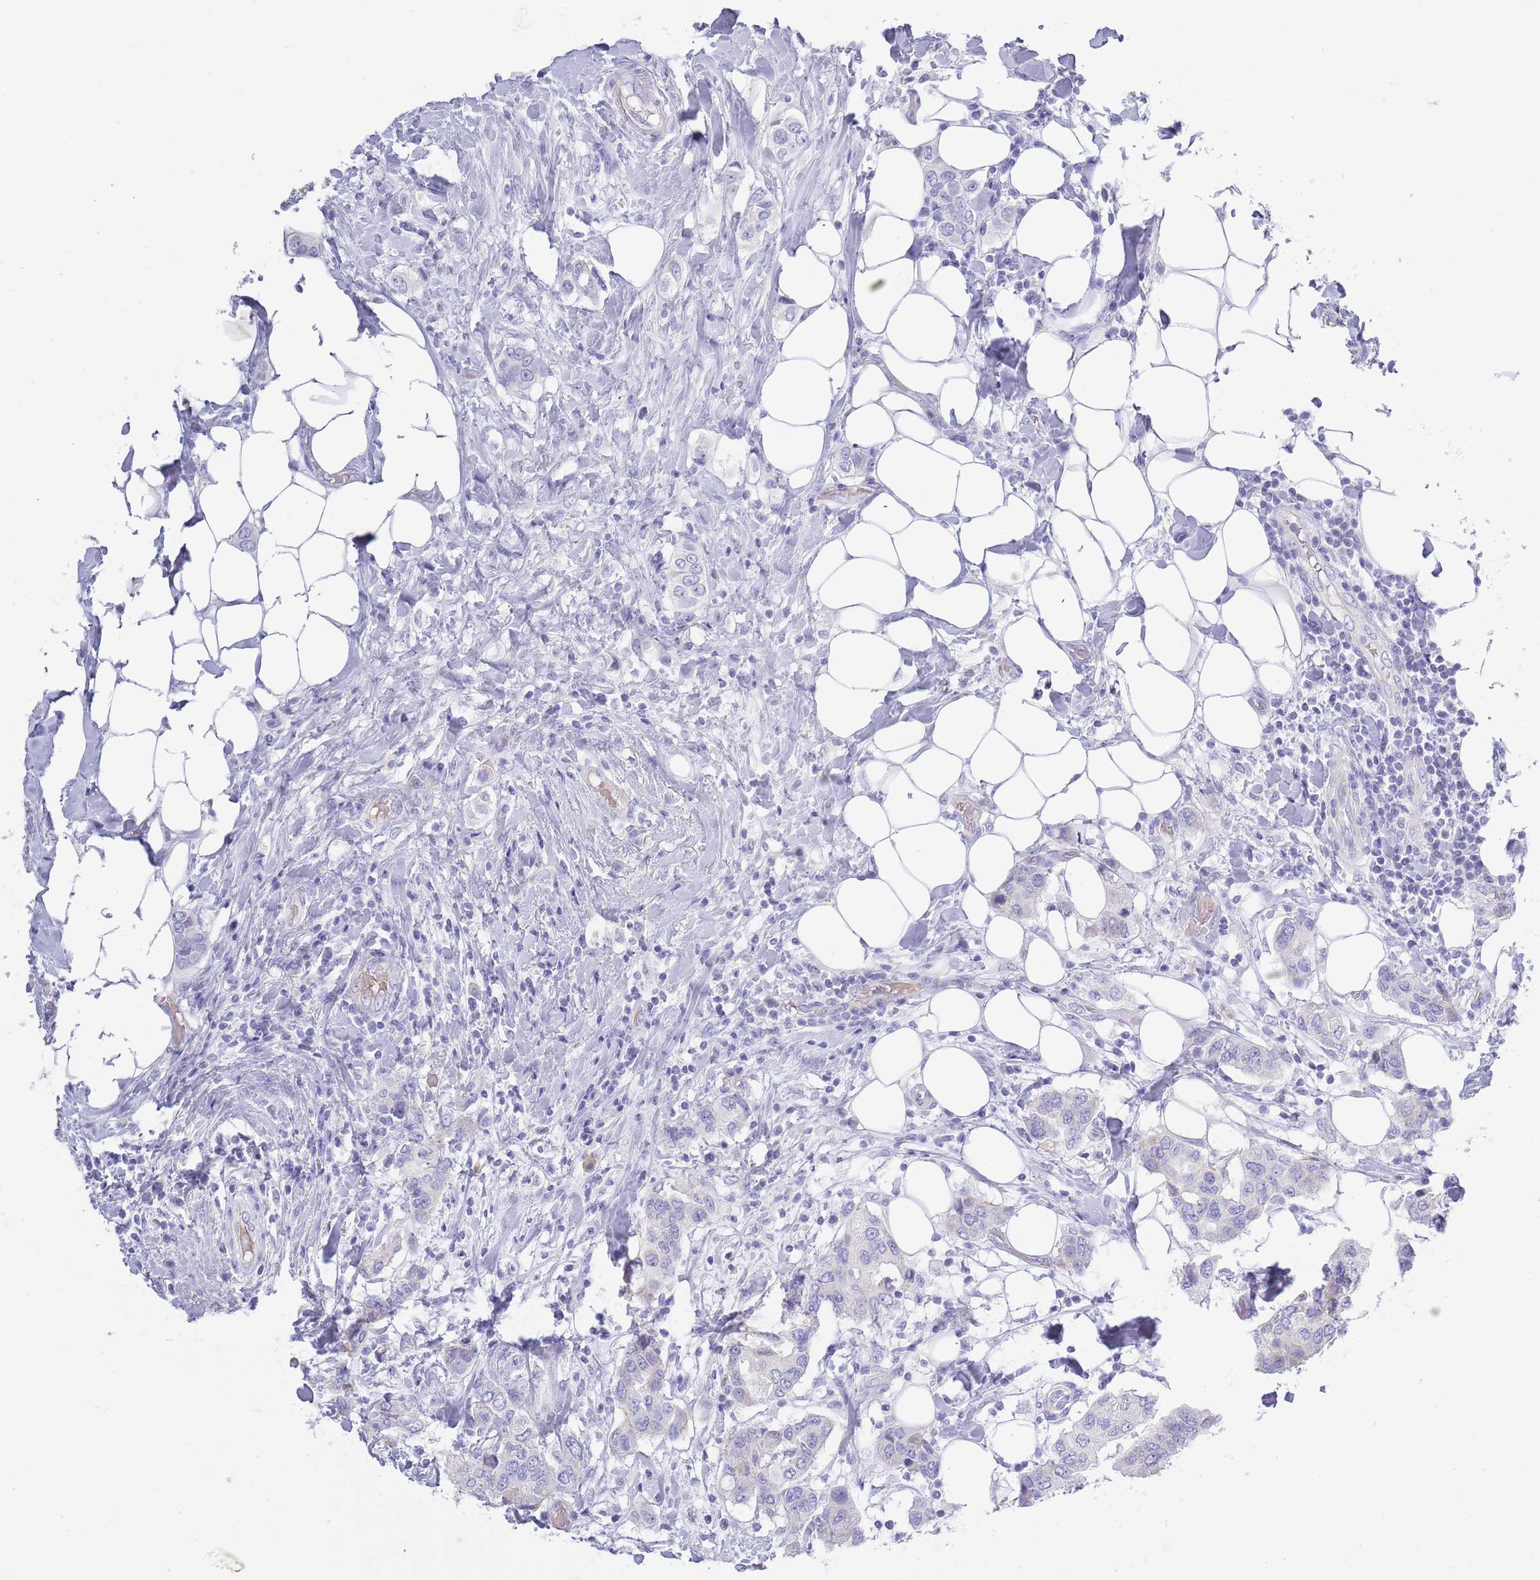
{"staining": {"intensity": "negative", "quantity": "none", "location": "none"}, "tissue": "breast cancer", "cell_type": "Tumor cells", "image_type": "cancer", "snomed": [{"axis": "morphology", "description": "Lobular carcinoma"}, {"axis": "topography", "description": "Breast"}], "caption": "Immunohistochemistry of lobular carcinoma (breast) reveals no positivity in tumor cells.", "gene": "ACR", "patient": {"sex": "female", "age": 51}}